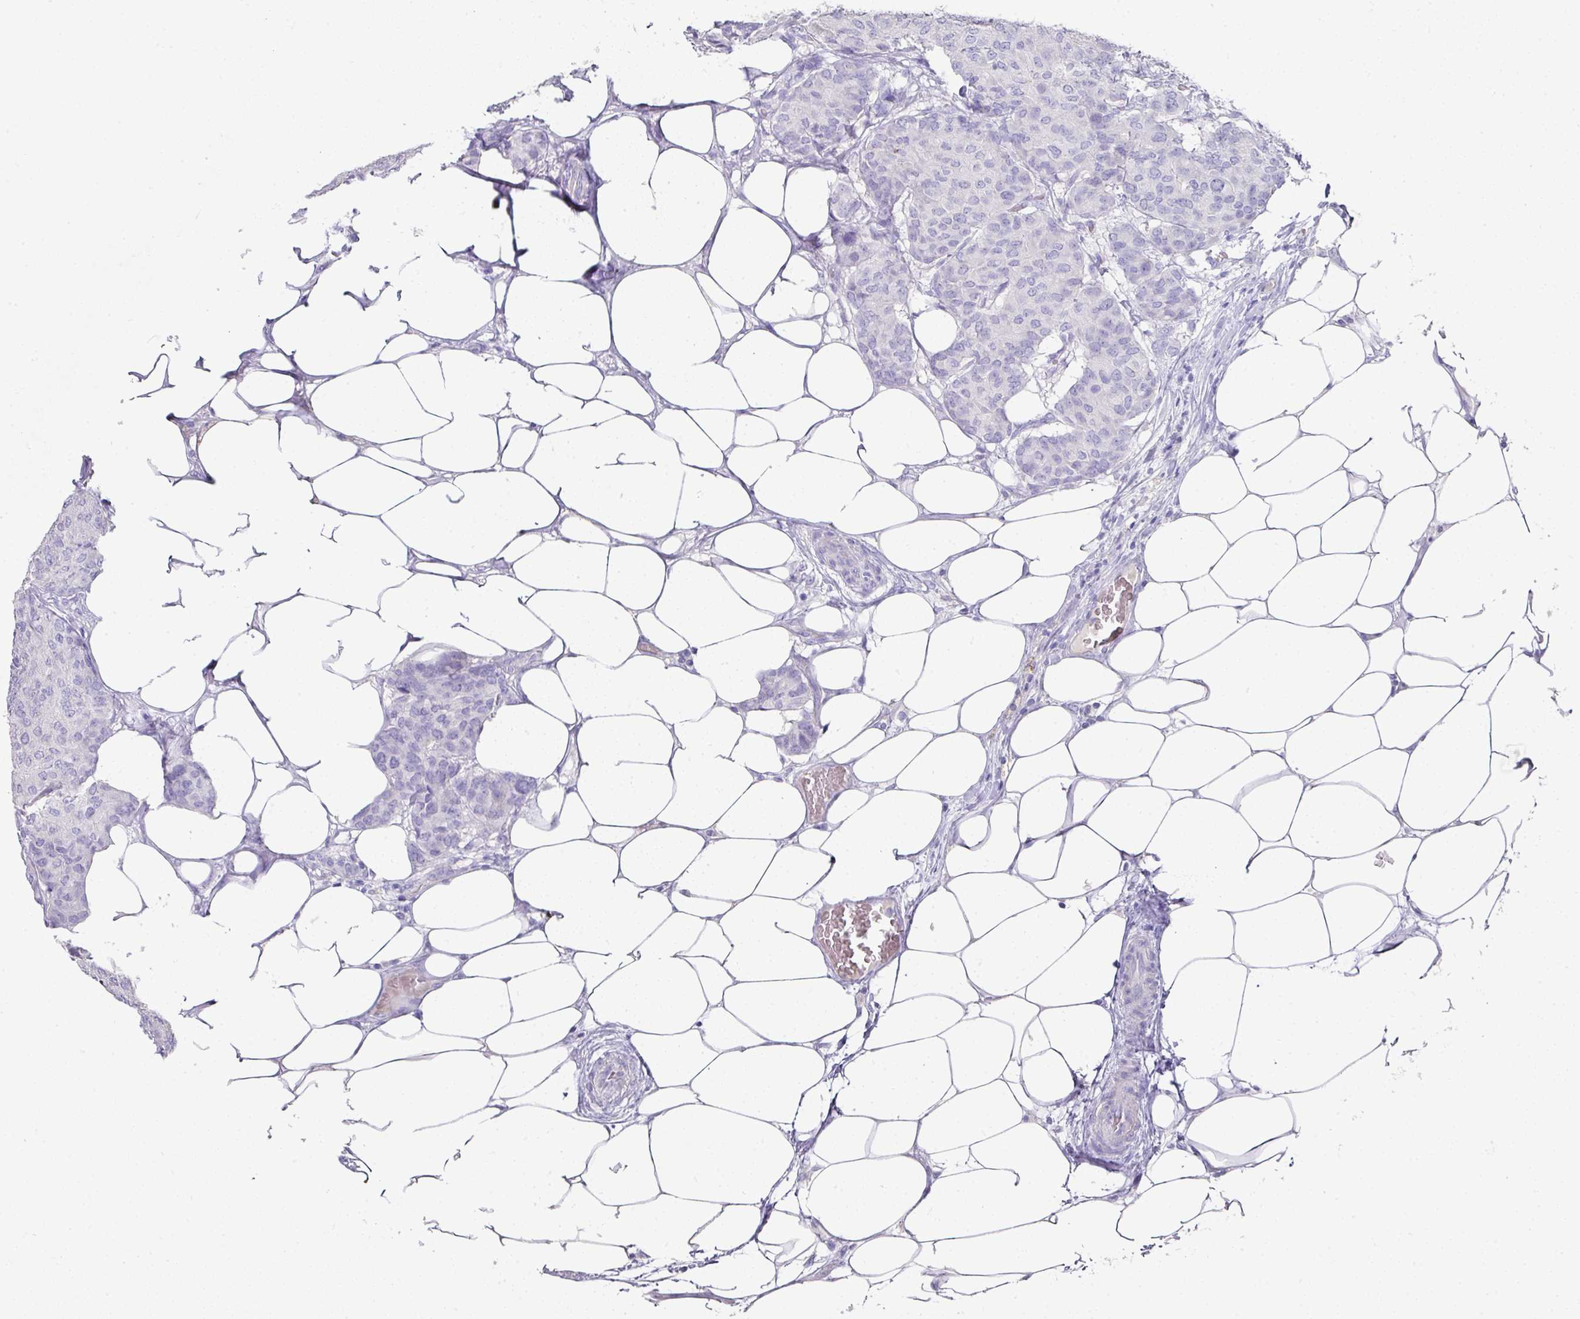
{"staining": {"intensity": "negative", "quantity": "none", "location": "none"}, "tissue": "breast cancer", "cell_type": "Tumor cells", "image_type": "cancer", "snomed": [{"axis": "morphology", "description": "Duct carcinoma"}, {"axis": "topography", "description": "Breast"}], "caption": "Protein analysis of breast infiltrating ductal carcinoma displays no significant expression in tumor cells.", "gene": "TARM1", "patient": {"sex": "female", "age": 75}}